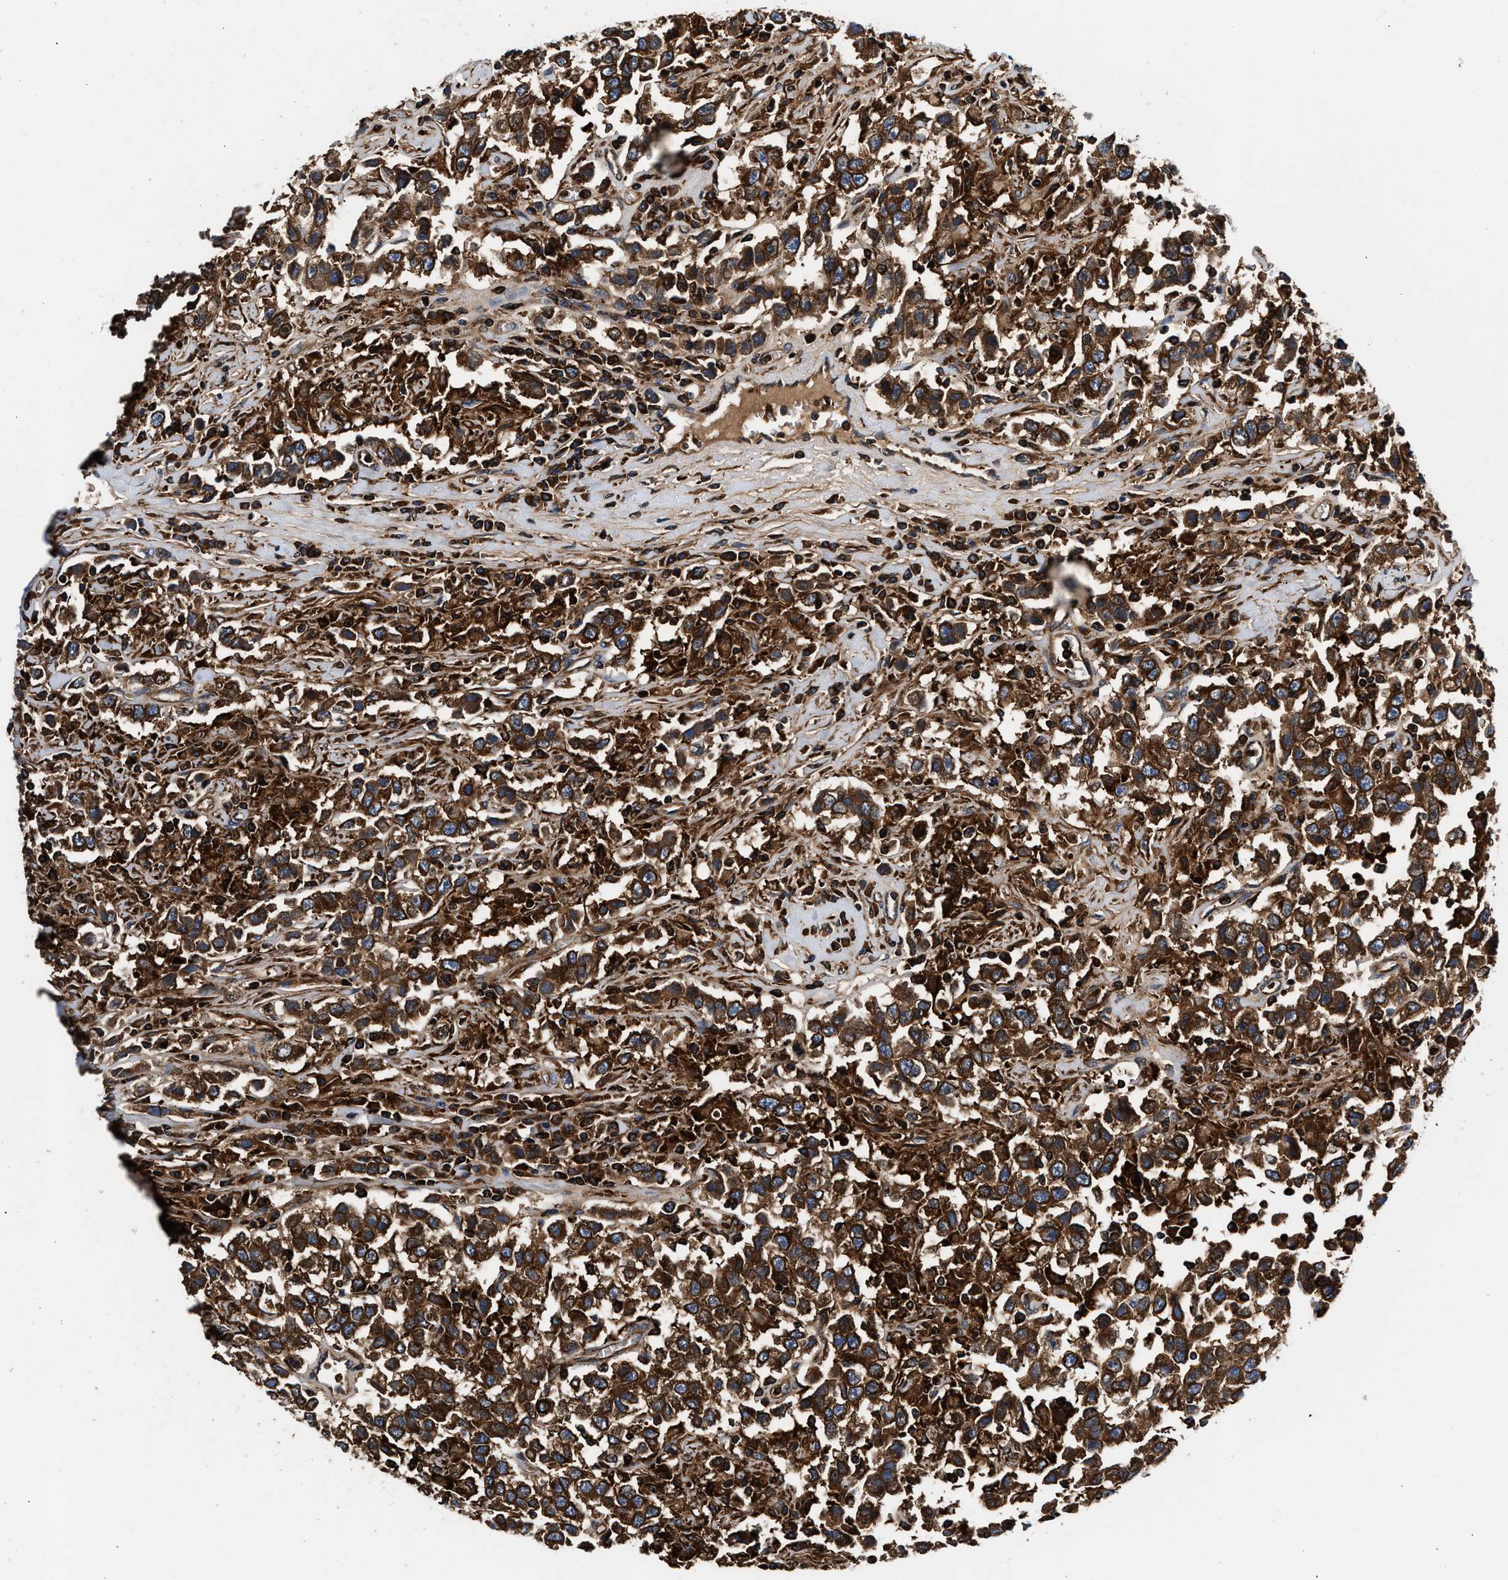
{"staining": {"intensity": "strong", "quantity": ">75%", "location": "cytoplasmic/membranous"}, "tissue": "testis cancer", "cell_type": "Tumor cells", "image_type": "cancer", "snomed": [{"axis": "morphology", "description": "Seminoma, NOS"}, {"axis": "topography", "description": "Testis"}], "caption": "Strong cytoplasmic/membranous positivity for a protein is identified in approximately >75% of tumor cells of testis cancer (seminoma) using immunohistochemistry.", "gene": "KYAT1", "patient": {"sex": "male", "age": 41}}